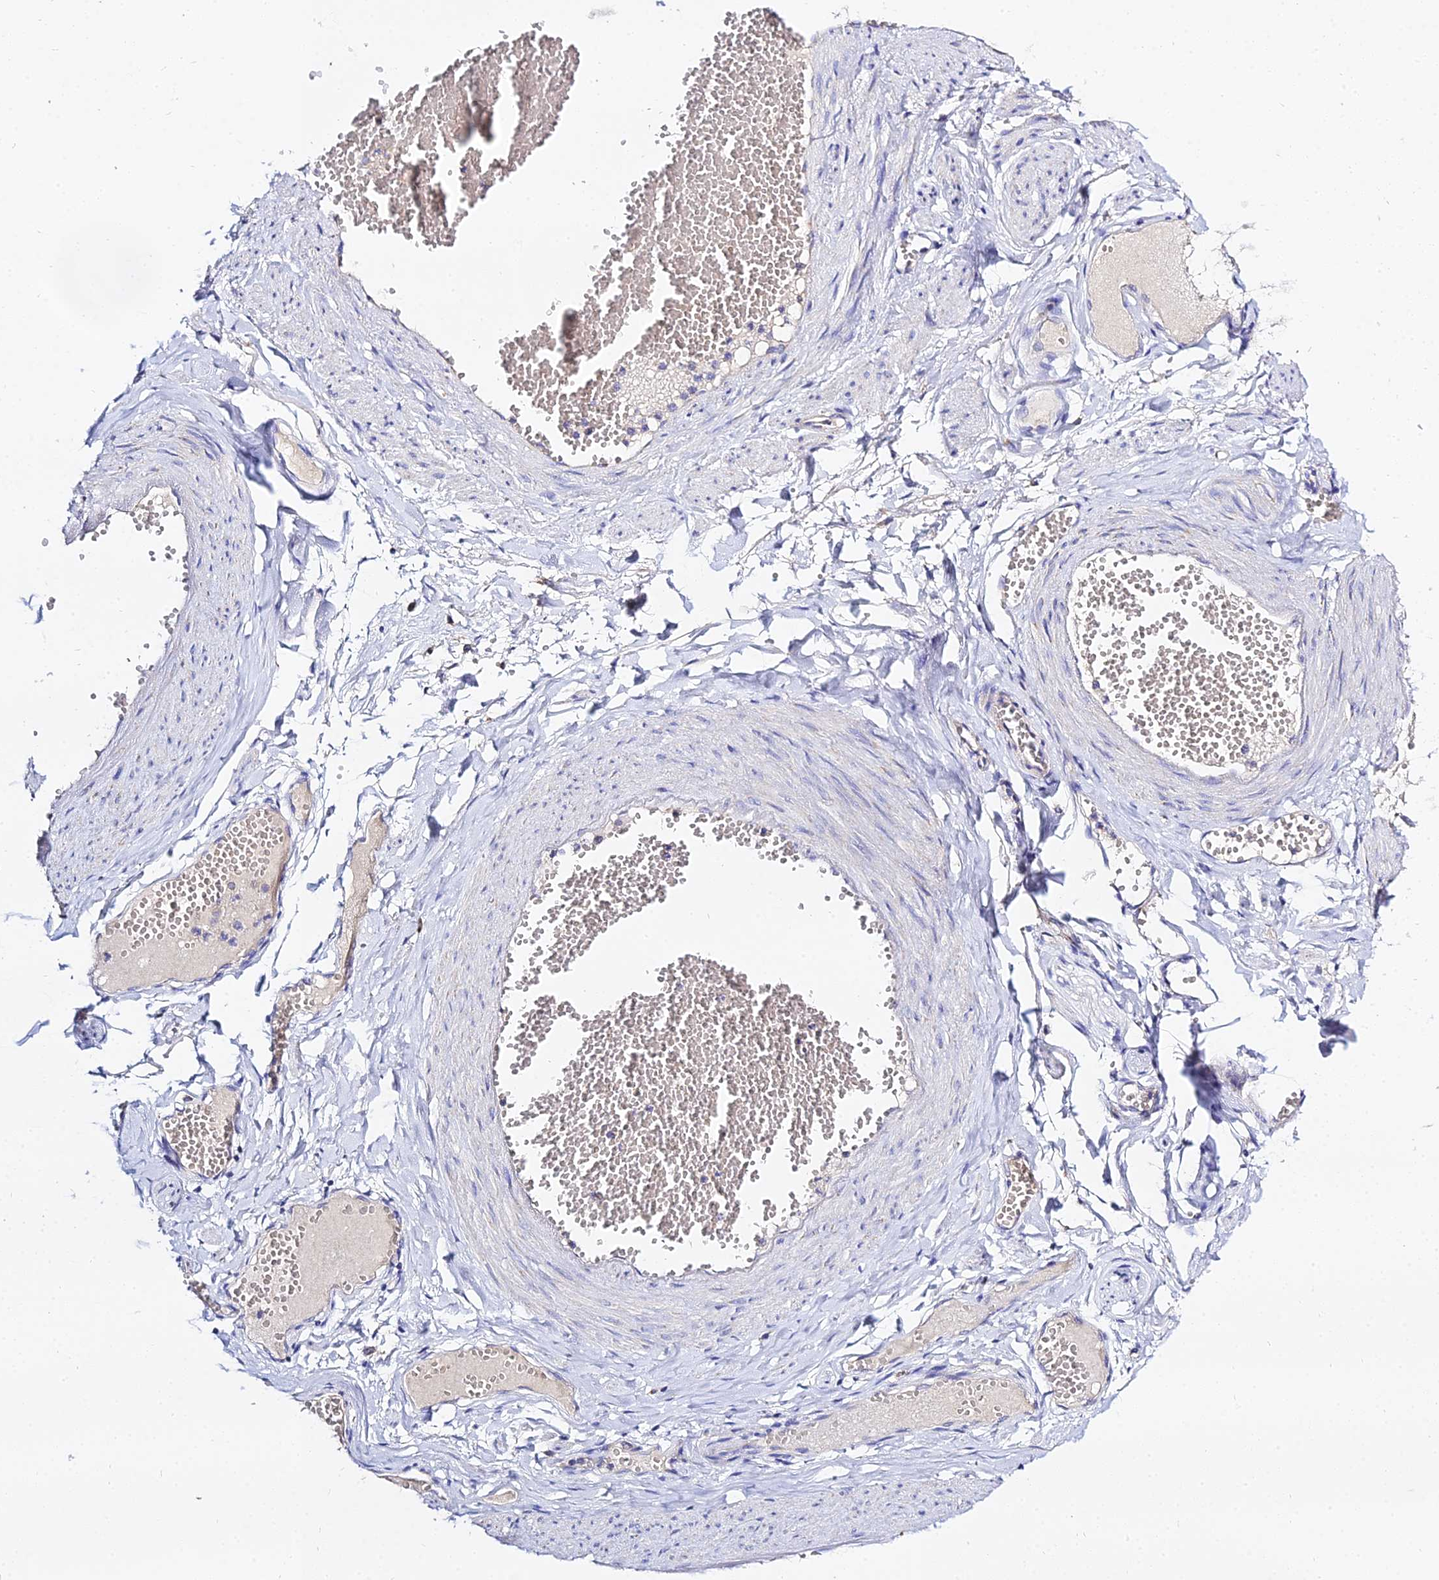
{"staining": {"intensity": "negative", "quantity": "none", "location": "none"}, "tissue": "adipose tissue", "cell_type": "Adipocytes", "image_type": "normal", "snomed": [{"axis": "morphology", "description": "Normal tissue, NOS"}, {"axis": "topography", "description": "Smooth muscle"}, {"axis": "topography", "description": "Peripheral nerve tissue"}], "caption": "Immunohistochemical staining of unremarkable adipose tissue demonstrates no significant expression in adipocytes. Nuclei are stained in blue.", "gene": "TYW5", "patient": {"sex": "female", "age": 39}}